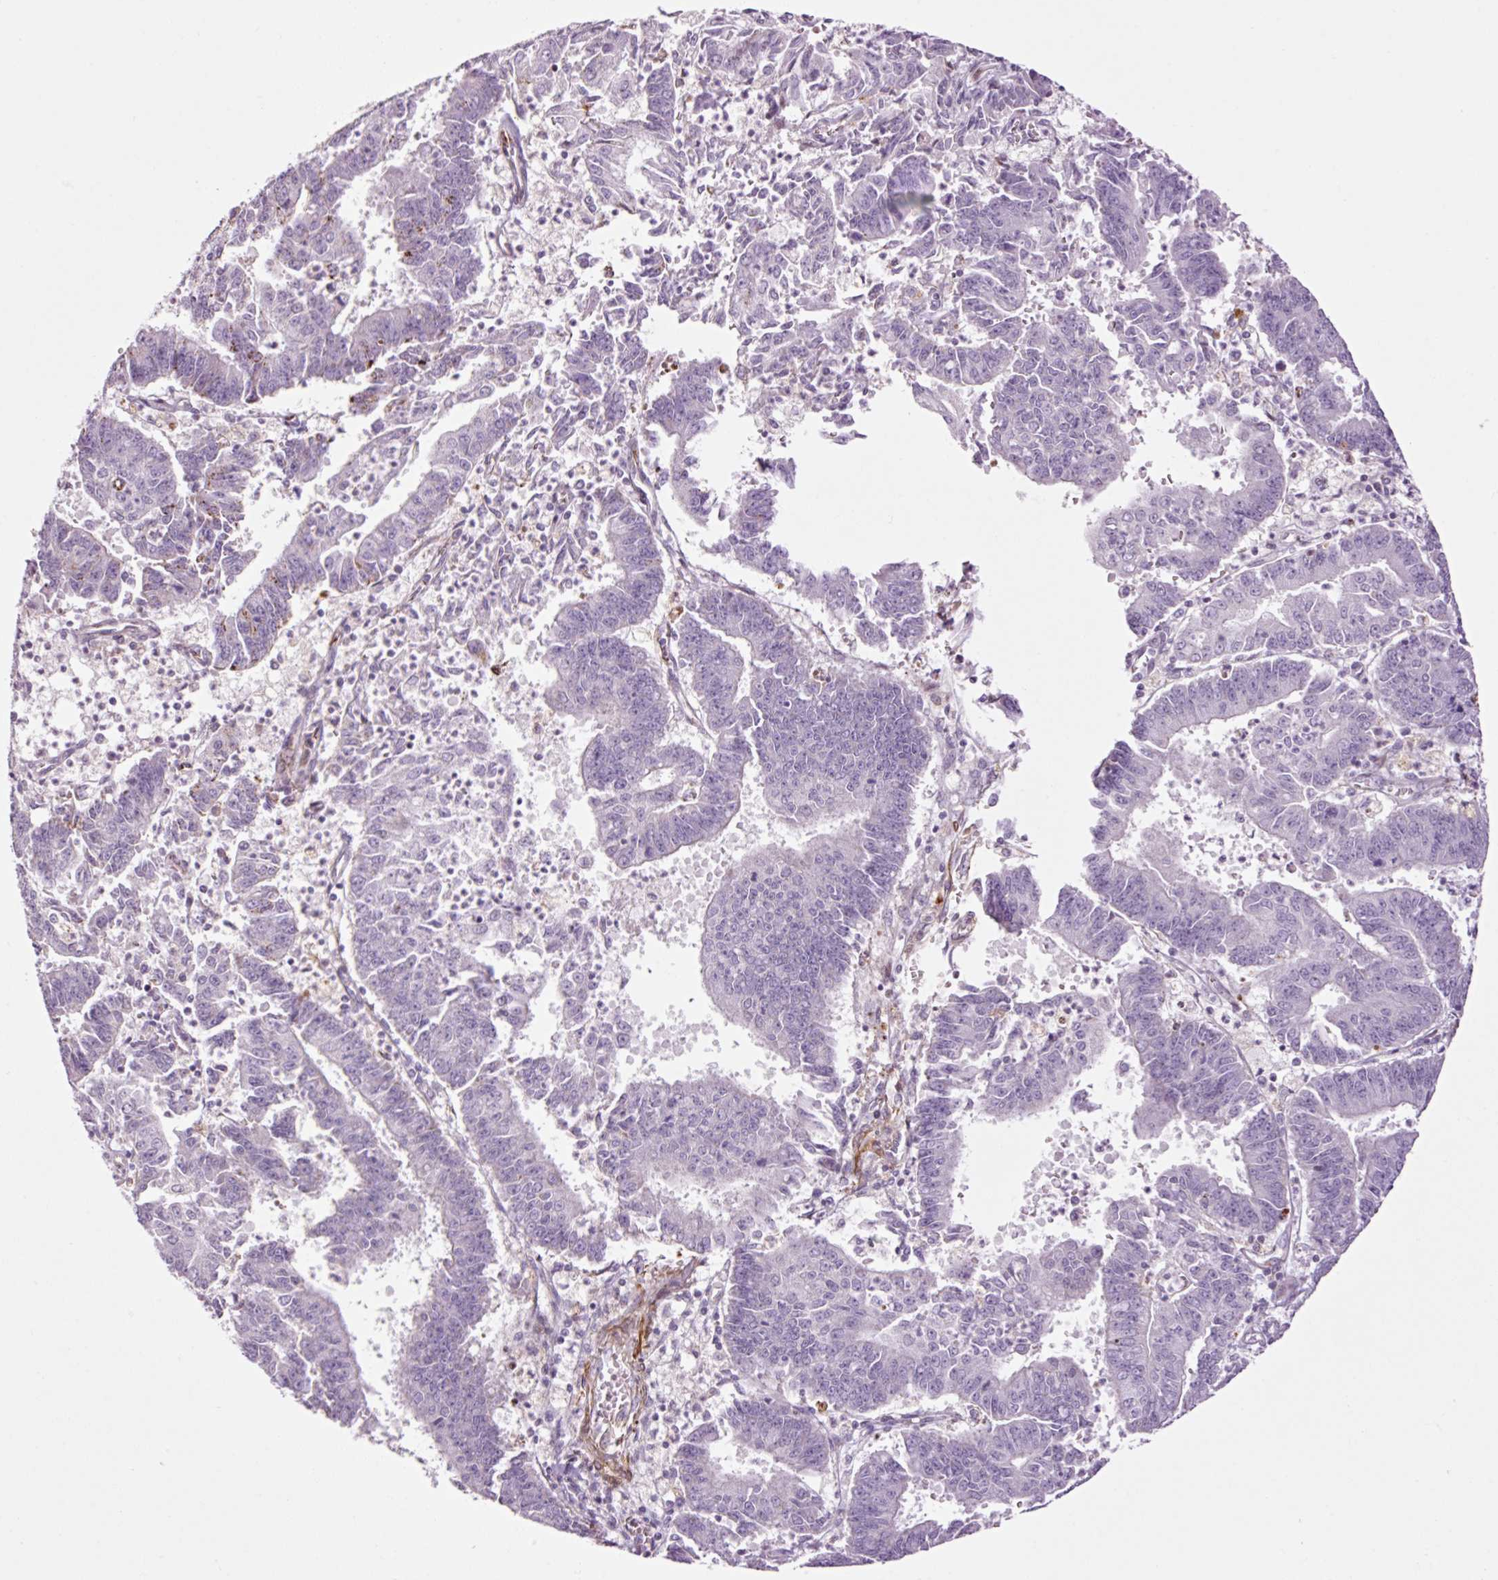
{"staining": {"intensity": "negative", "quantity": "none", "location": "none"}, "tissue": "endometrial cancer", "cell_type": "Tumor cells", "image_type": "cancer", "snomed": [{"axis": "morphology", "description": "Adenocarcinoma, NOS"}, {"axis": "topography", "description": "Endometrium"}], "caption": "Immunohistochemistry (IHC) image of human endometrial cancer stained for a protein (brown), which shows no staining in tumor cells. Brightfield microscopy of IHC stained with DAB (brown) and hematoxylin (blue), captured at high magnification.", "gene": "ANKRD20A1", "patient": {"sex": "female", "age": 73}}